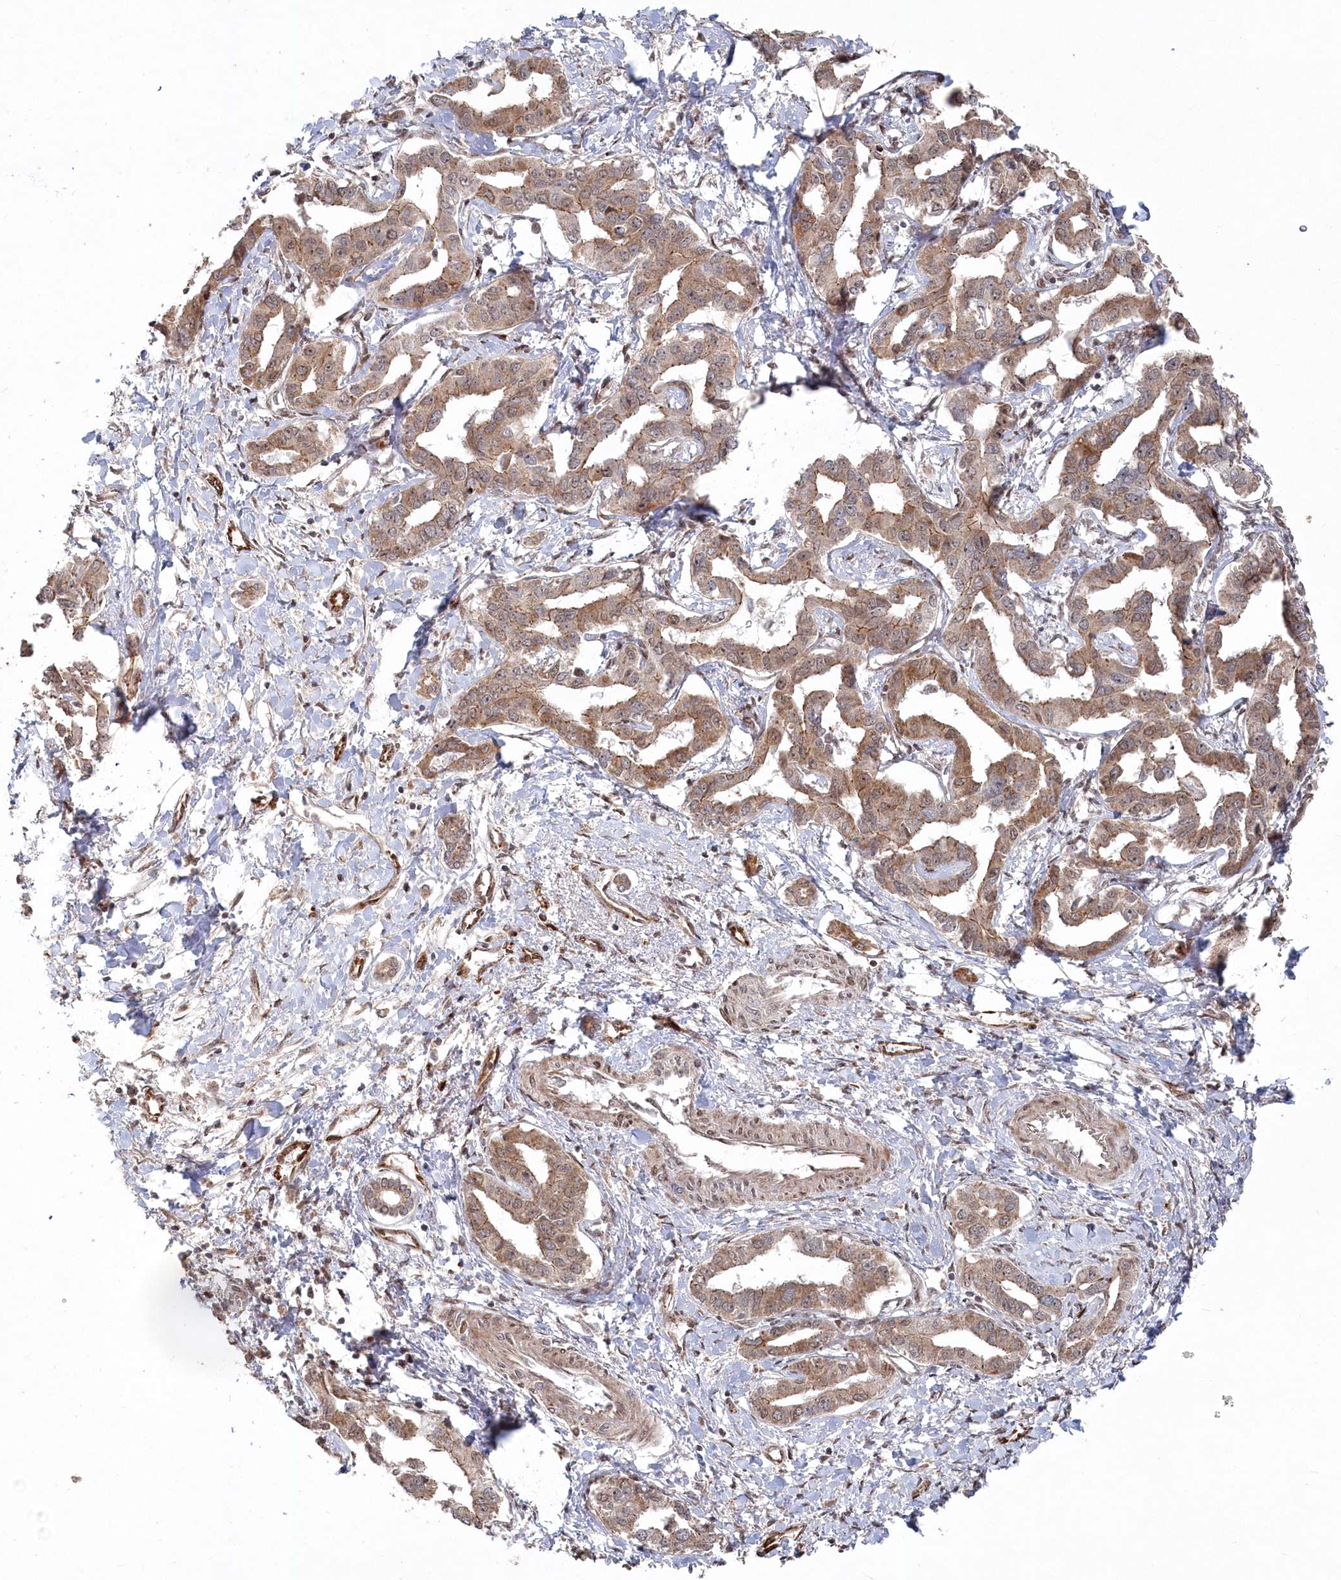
{"staining": {"intensity": "moderate", "quantity": ">75%", "location": "cytoplasmic/membranous,nuclear"}, "tissue": "liver cancer", "cell_type": "Tumor cells", "image_type": "cancer", "snomed": [{"axis": "morphology", "description": "Cholangiocarcinoma"}, {"axis": "topography", "description": "Liver"}], "caption": "High-magnification brightfield microscopy of liver cancer (cholangiocarcinoma) stained with DAB (3,3'-diaminobenzidine) (brown) and counterstained with hematoxylin (blue). tumor cells exhibit moderate cytoplasmic/membranous and nuclear expression is appreciated in about>75% of cells.", "gene": "POLR3A", "patient": {"sex": "male", "age": 59}}